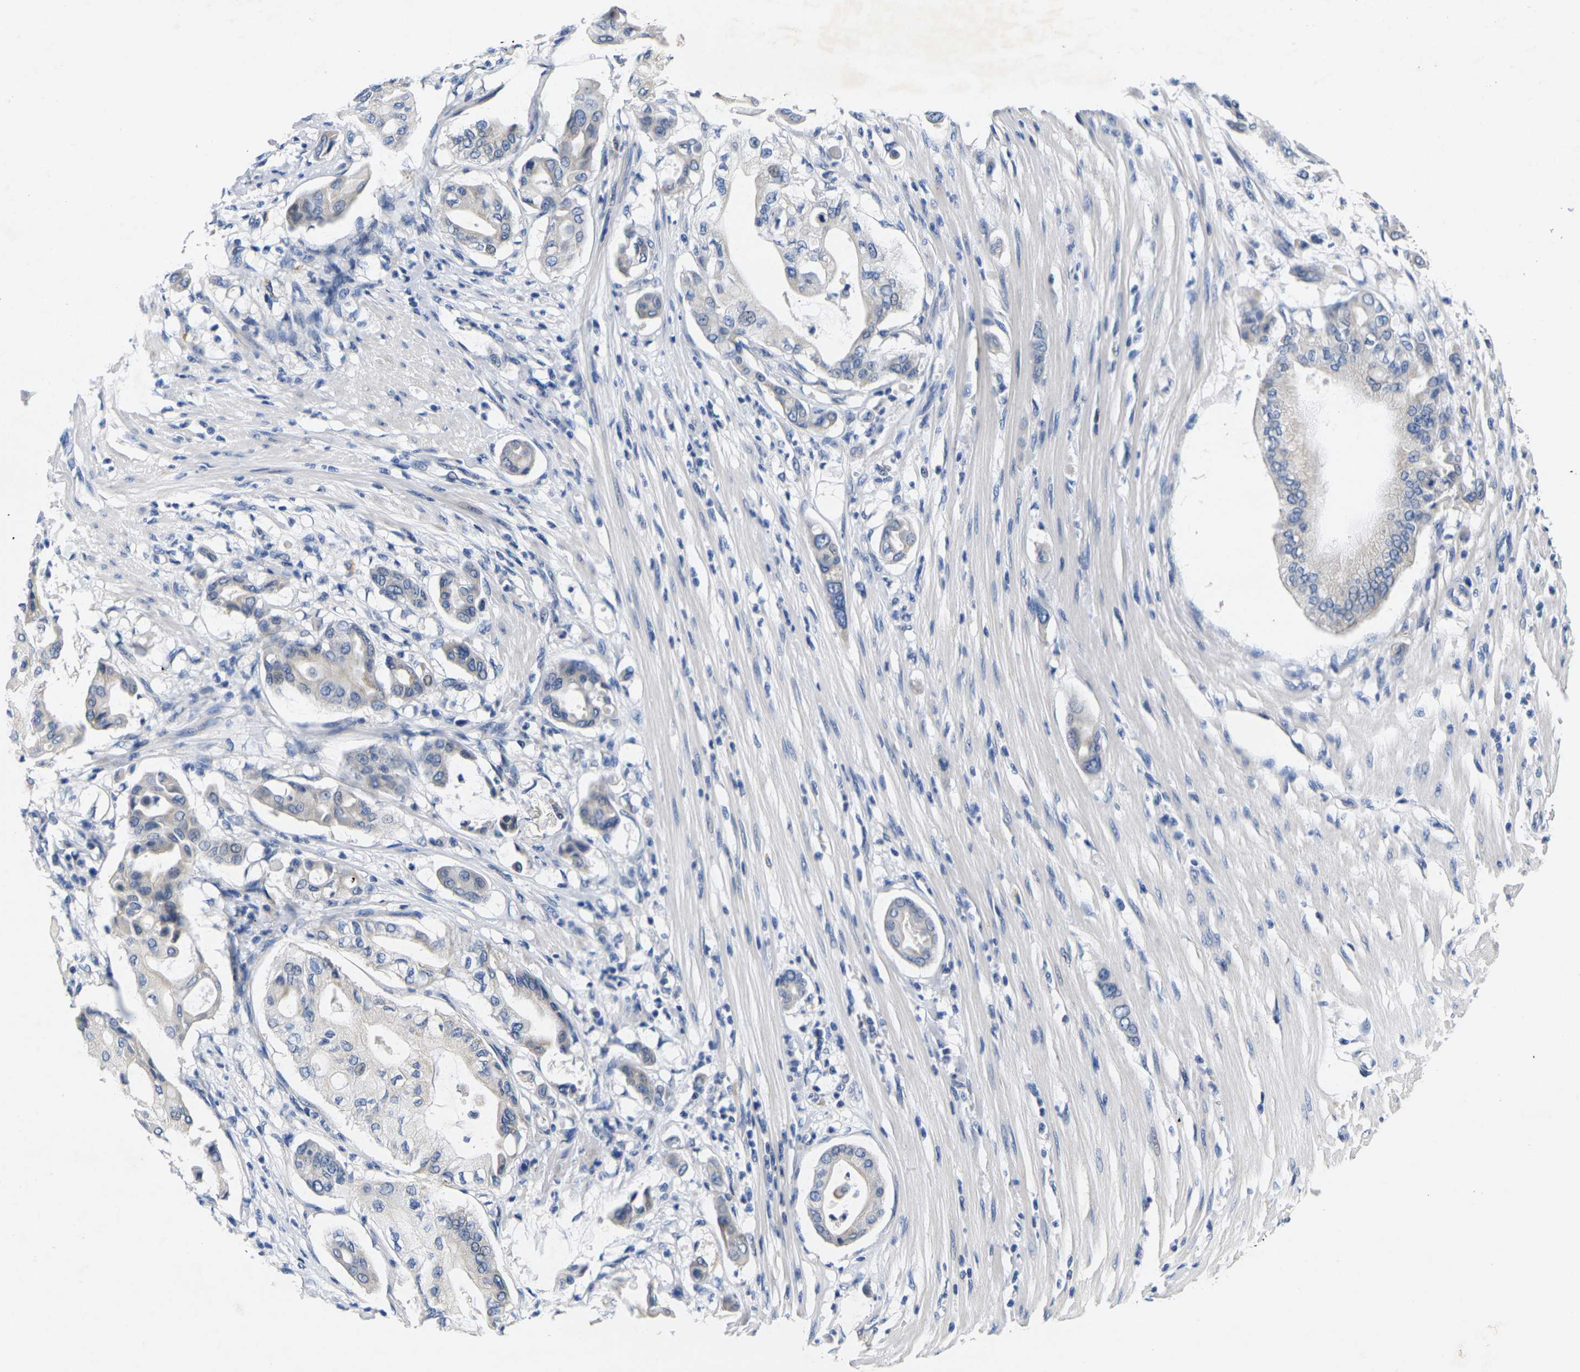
{"staining": {"intensity": "moderate", "quantity": "<25%", "location": "cytoplasmic/membranous"}, "tissue": "pancreatic cancer", "cell_type": "Tumor cells", "image_type": "cancer", "snomed": [{"axis": "morphology", "description": "Adenocarcinoma, NOS"}, {"axis": "morphology", "description": "Adenocarcinoma, metastatic, NOS"}, {"axis": "topography", "description": "Lymph node"}, {"axis": "topography", "description": "Pancreas"}, {"axis": "topography", "description": "Duodenum"}], "caption": "This histopathology image reveals IHC staining of human pancreatic adenocarcinoma, with low moderate cytoplasmic/membranous expression in approximately <25% of tumor cells.", "gene": "NOCT", "patient": {"sex": "female", "age": 64}}